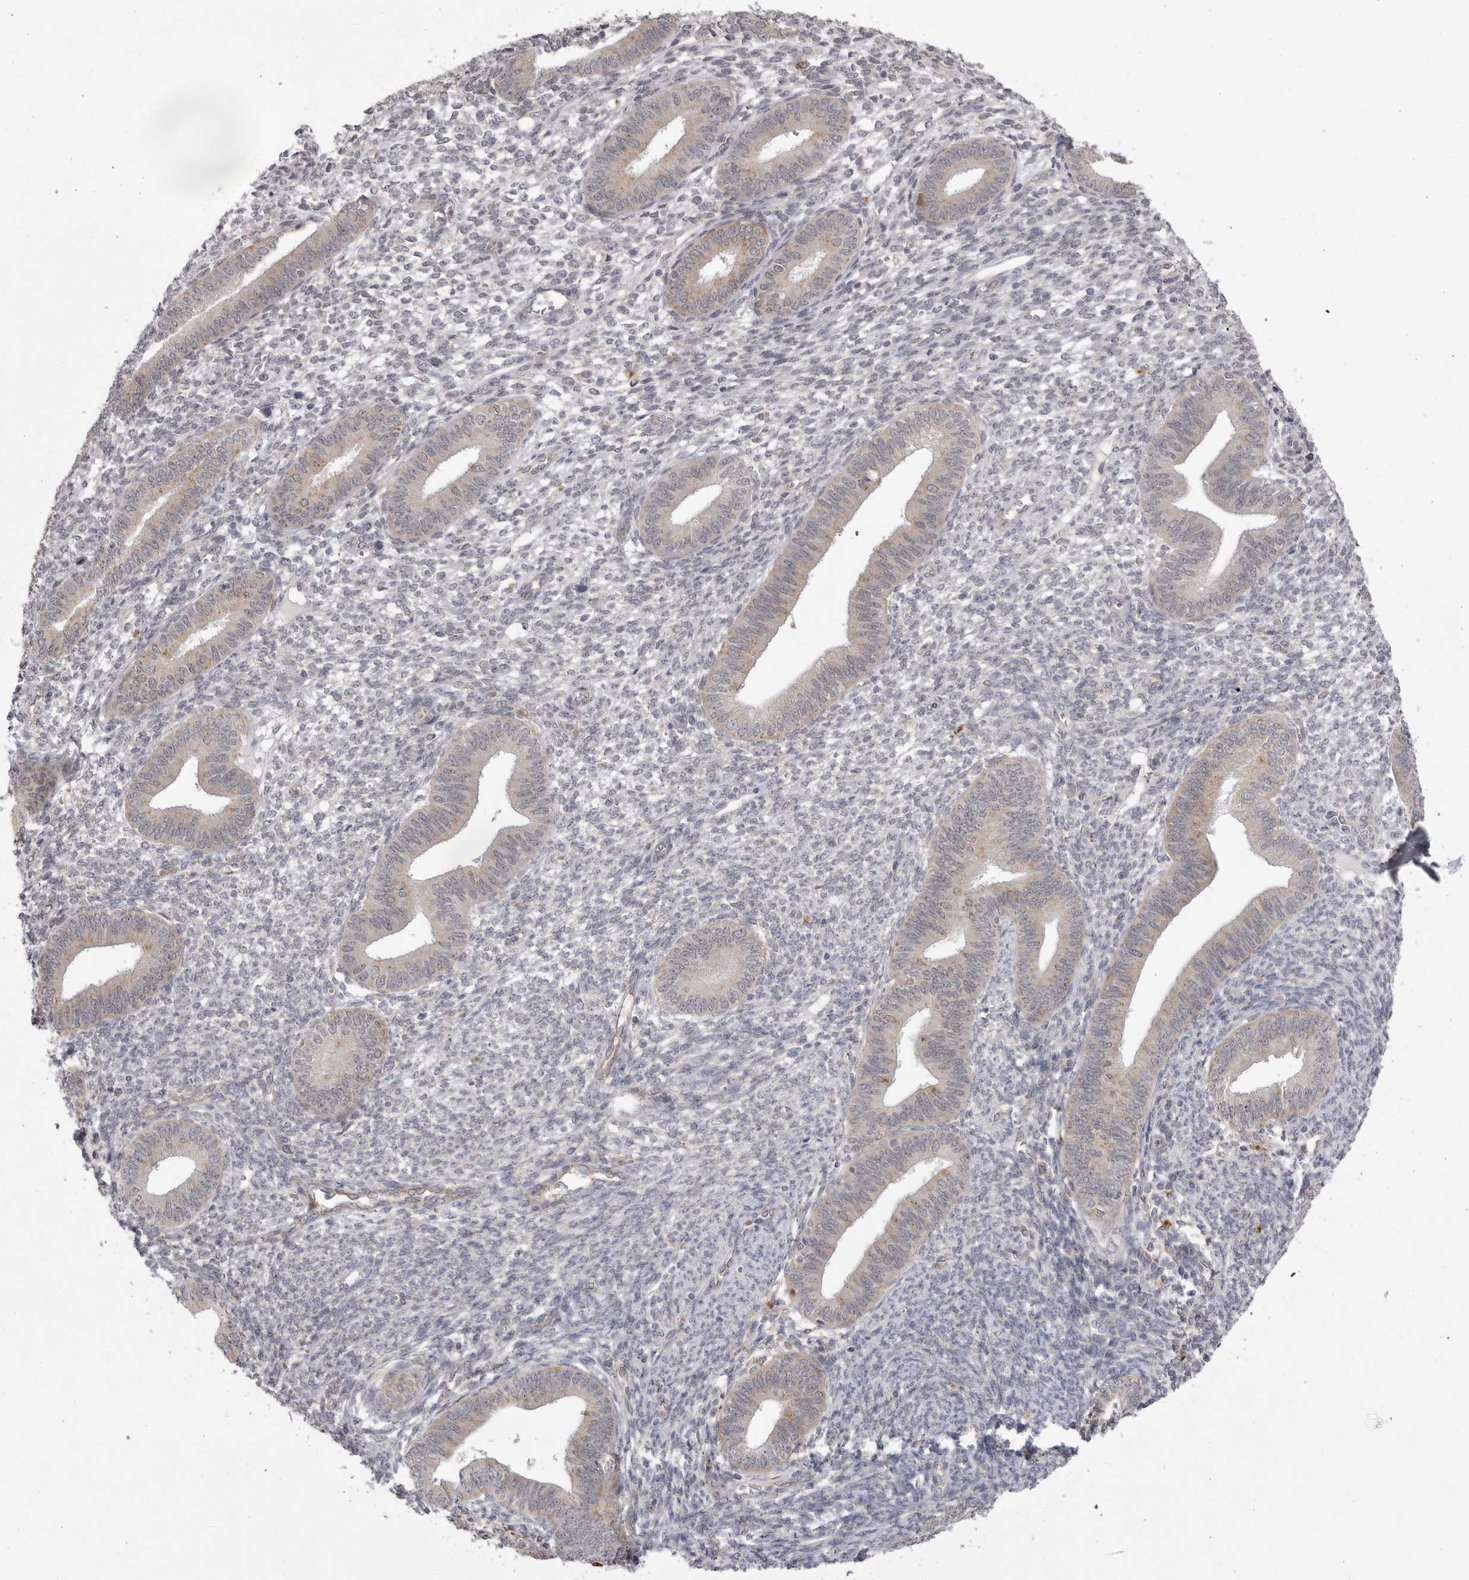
{"staining": {"intensity": "negative", "quantity": "none", "location": "none"}, "tissue": "endometrium", "cell_type": "Cells in endometrial stroma", "image_type": "normal", "snomed": [{"axis": "morphology", "description": "Normal tissue, NOS"}, {"axis": "topography", "description": "Endometrium"}], "caption": "Immunohistochemistry image of unremarkable human endometrium stained for a protein (brown), which exhibits no staining in cells in endometrial stroma. (Brightfield microscopy of DAB IHC at high magnification).", "gene": "TLR3", "patient": {"sex": "female", "age": 46}}